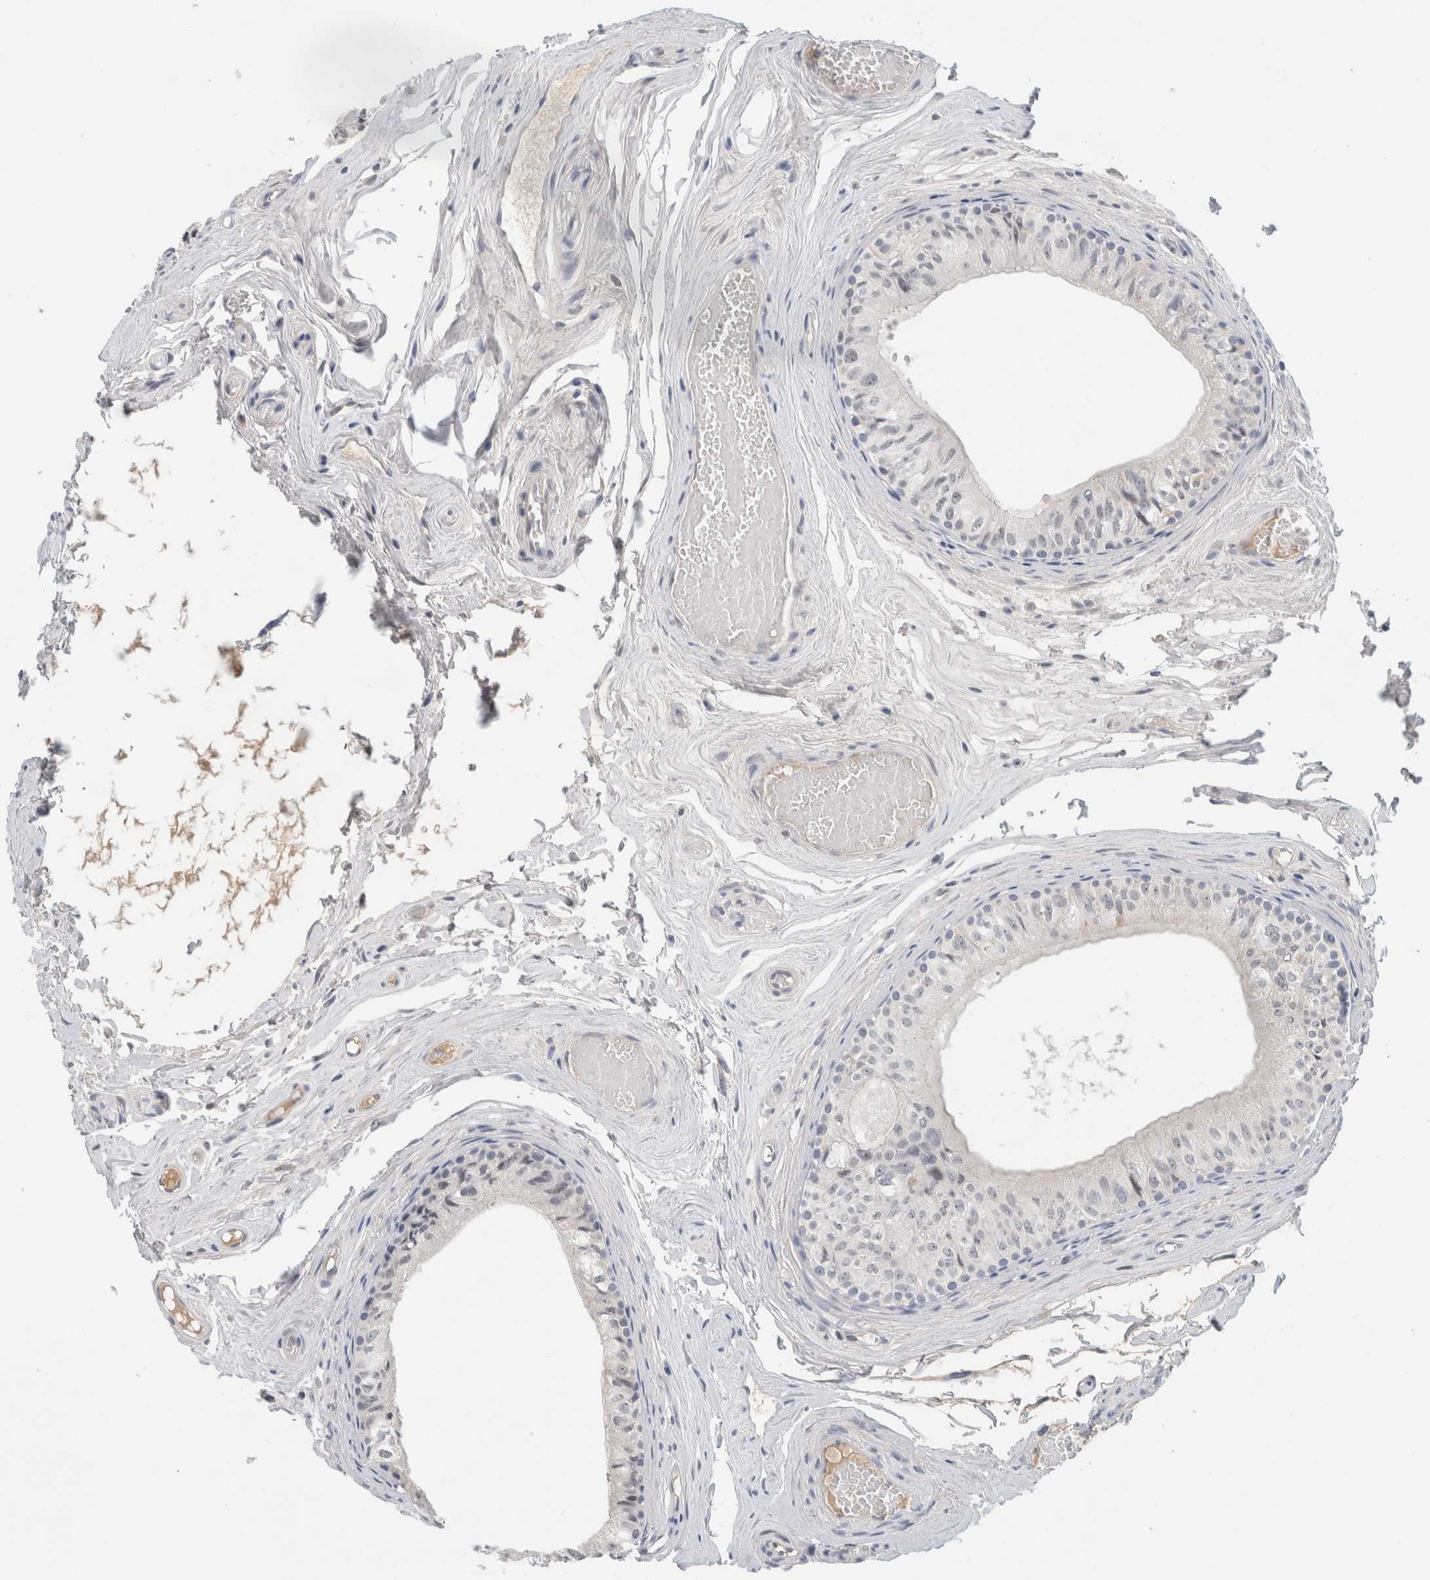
{"staining": {"intensity": "negative", "quantity": "none", "location": "none"}, "tissue": "epididymis", "cell_type": "Glandular cells", "image_type": "normal", "snomed": [{"axis": "morphology", "description": "Normal tissue, NOS"}, {"axis": "topography", "description": "Epididymis"}], "caption": "The micrograph exhibits no significant staining in glandular cells of epididymis.", "gene": "HCN3", "patient": {"sex": "male", "age": 79}}